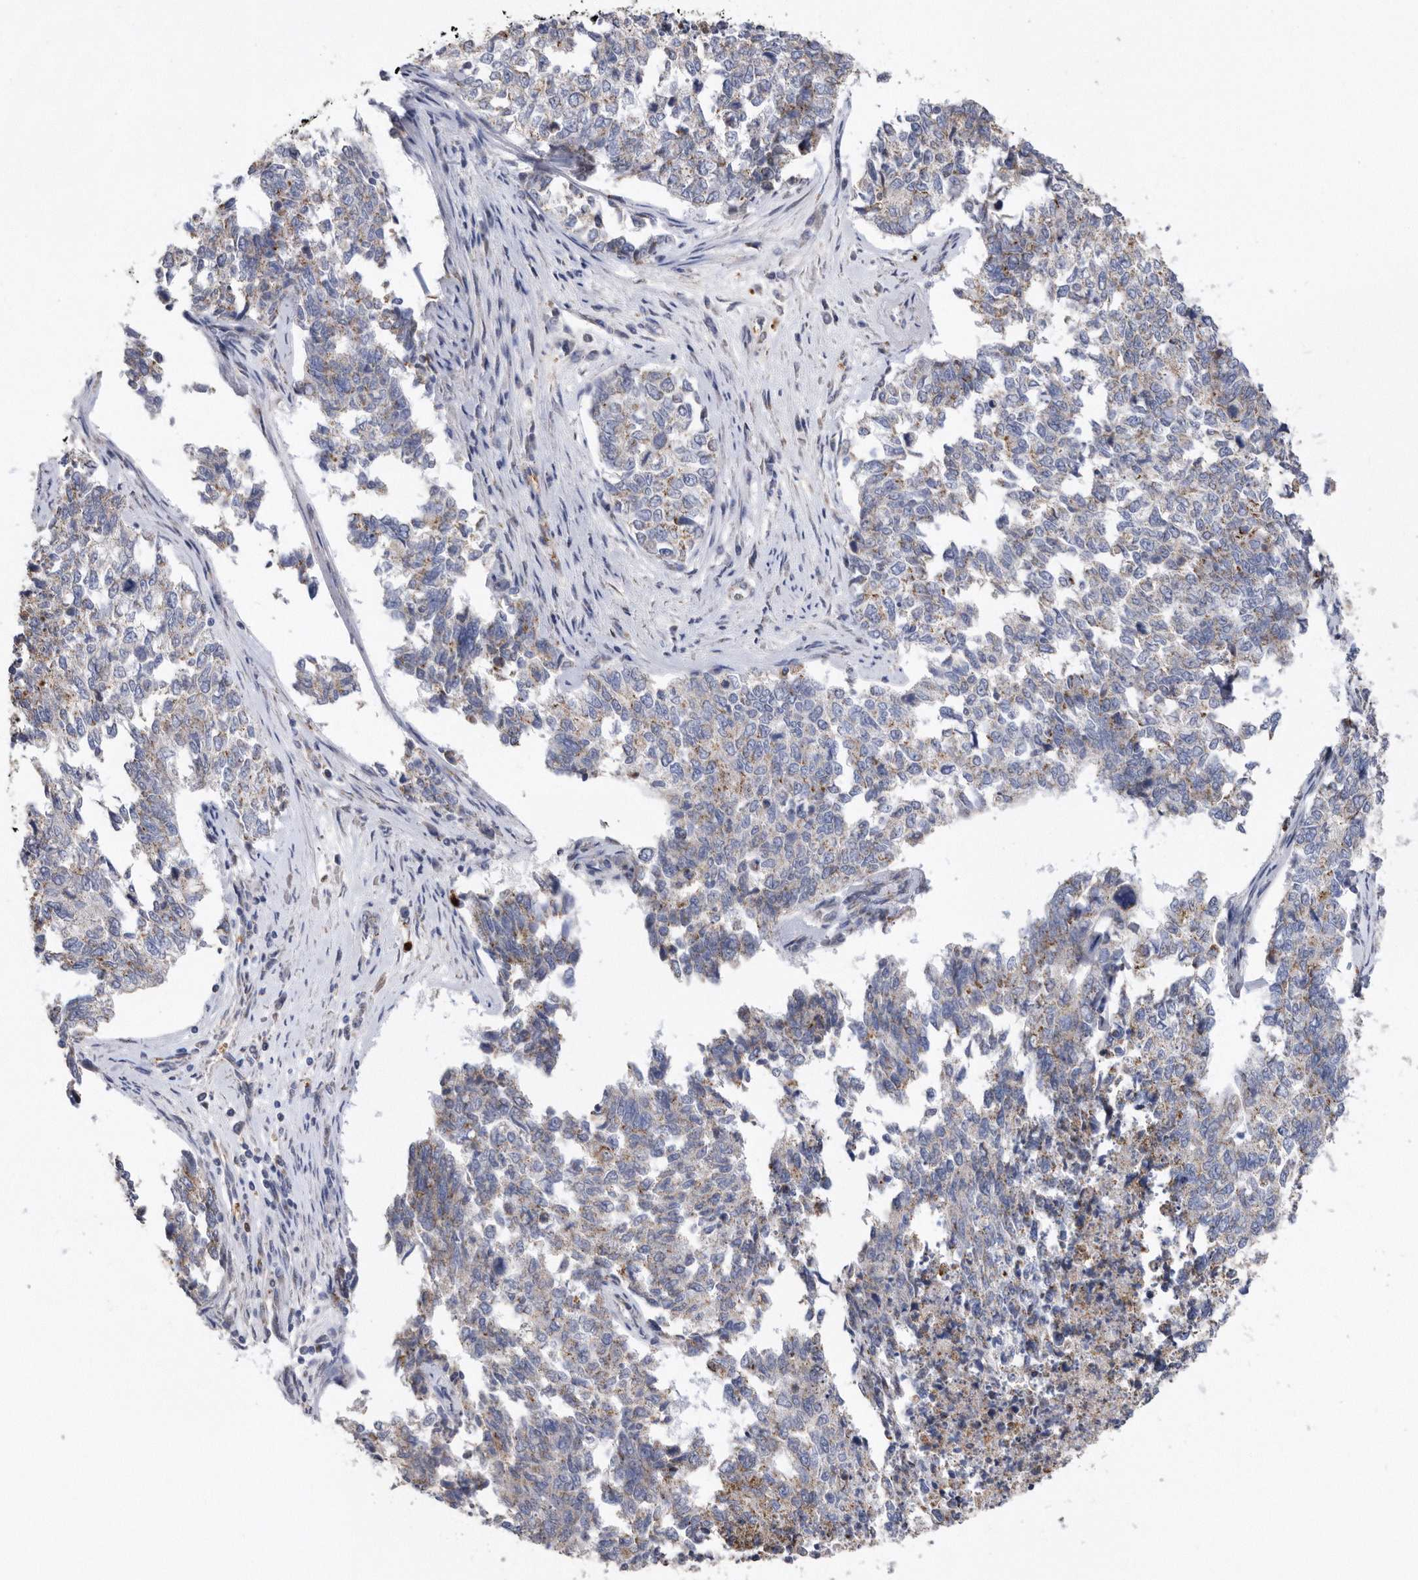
{"staining": {"intensity": "weak", "quantity": "25%-75%", "location": "cytoplasmic/membranous"}, "tissue": "cervical cancer", "cell_type": "Tumor cells", "image_type": "cancer", "snomed": [{"axis": "morphology", "description": "Squamous cell carcinoma, NOS"}, {"axis": "topography", "description": "Cervix"}], "caption": "High-power microscopy captured an immunohistochemistry (IHC) photomicrograph of cervical squamous cell carcinoma, revealing weak cytoplasmic/membranous expression in approximately 25%-75% of tumor cells. (DAB (3,3'-diaminobenzidine) IHC with brightfield microscopy, high magnification).", "gene": "CRISPLD2", "patient": {"sex": "female", "age": 63}}